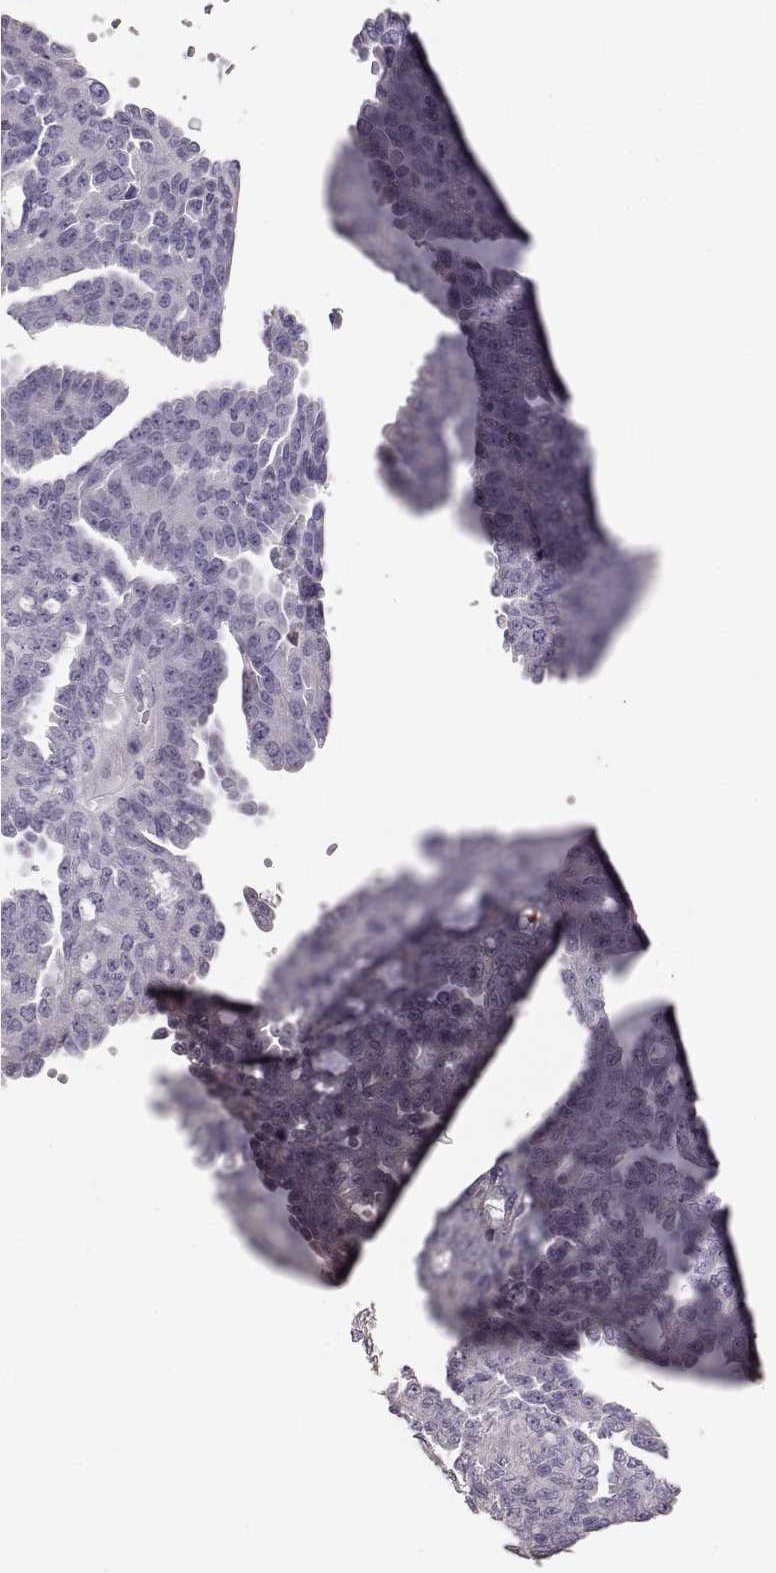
{"staining": {"intensity": "negative", "quantity": "none", "location": "none"}, "tissue": "ovarian cancer", "cell_type": "Tumor cells", "image_type": "cancer", "snomed": [{"axis": "morphology", "description": "Cystadenocarcinoma, serous, NOS"}, {"axis": "topography", "description": "Ovary"}], "caption": "Immunohistochemical staining of ovarian cancer shows no significant positivity in tumor cells.", "gene": "POU1F1", "patient": {"sex": "female", "age": 71}}